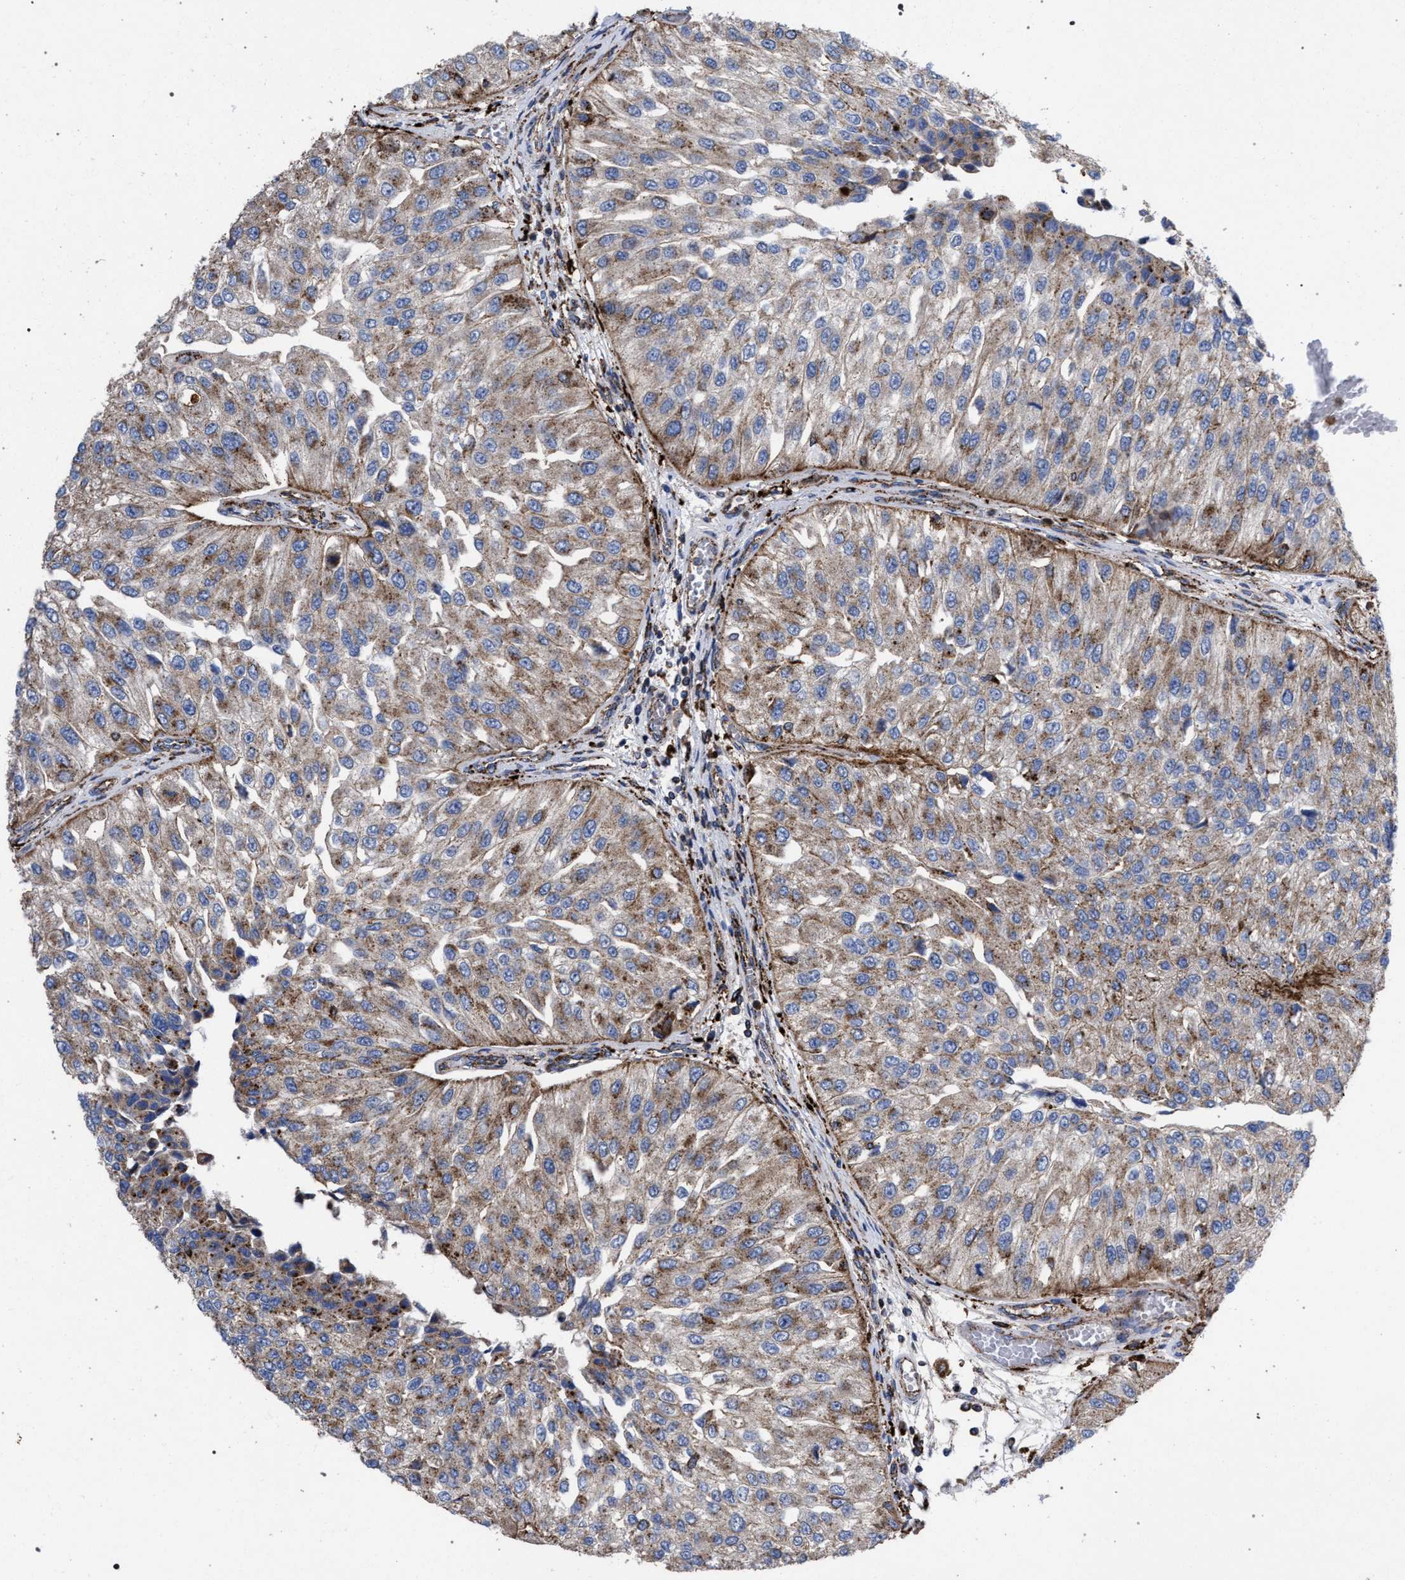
{"staining": {"intensity": "moderate", "quantity": ">75%", "location": "cytoplasmic/membranous"}, "tissue": "urothelial cancer", "cell_type": "Tumor cells", "image_type": "cancer", "snomed": [{"axis": "morphology", "description": "Urothelial carcinoma, High grade"}, {"axis": "topography", "description": "Kidney"}, {"axis": "topography", "description": "Urinary bladder"}], "caption": "Immunohistochemical staining of urothelial carcinoma (high-grade) demonstrates moderate cytoplasmic/membranous protein staining in approximately >75% of tumor cells. (DAB = brown stain, brightfield microscopy at high magnification).", "gene": "PPT1", "patient": {"sex": "male", "age": 77}}